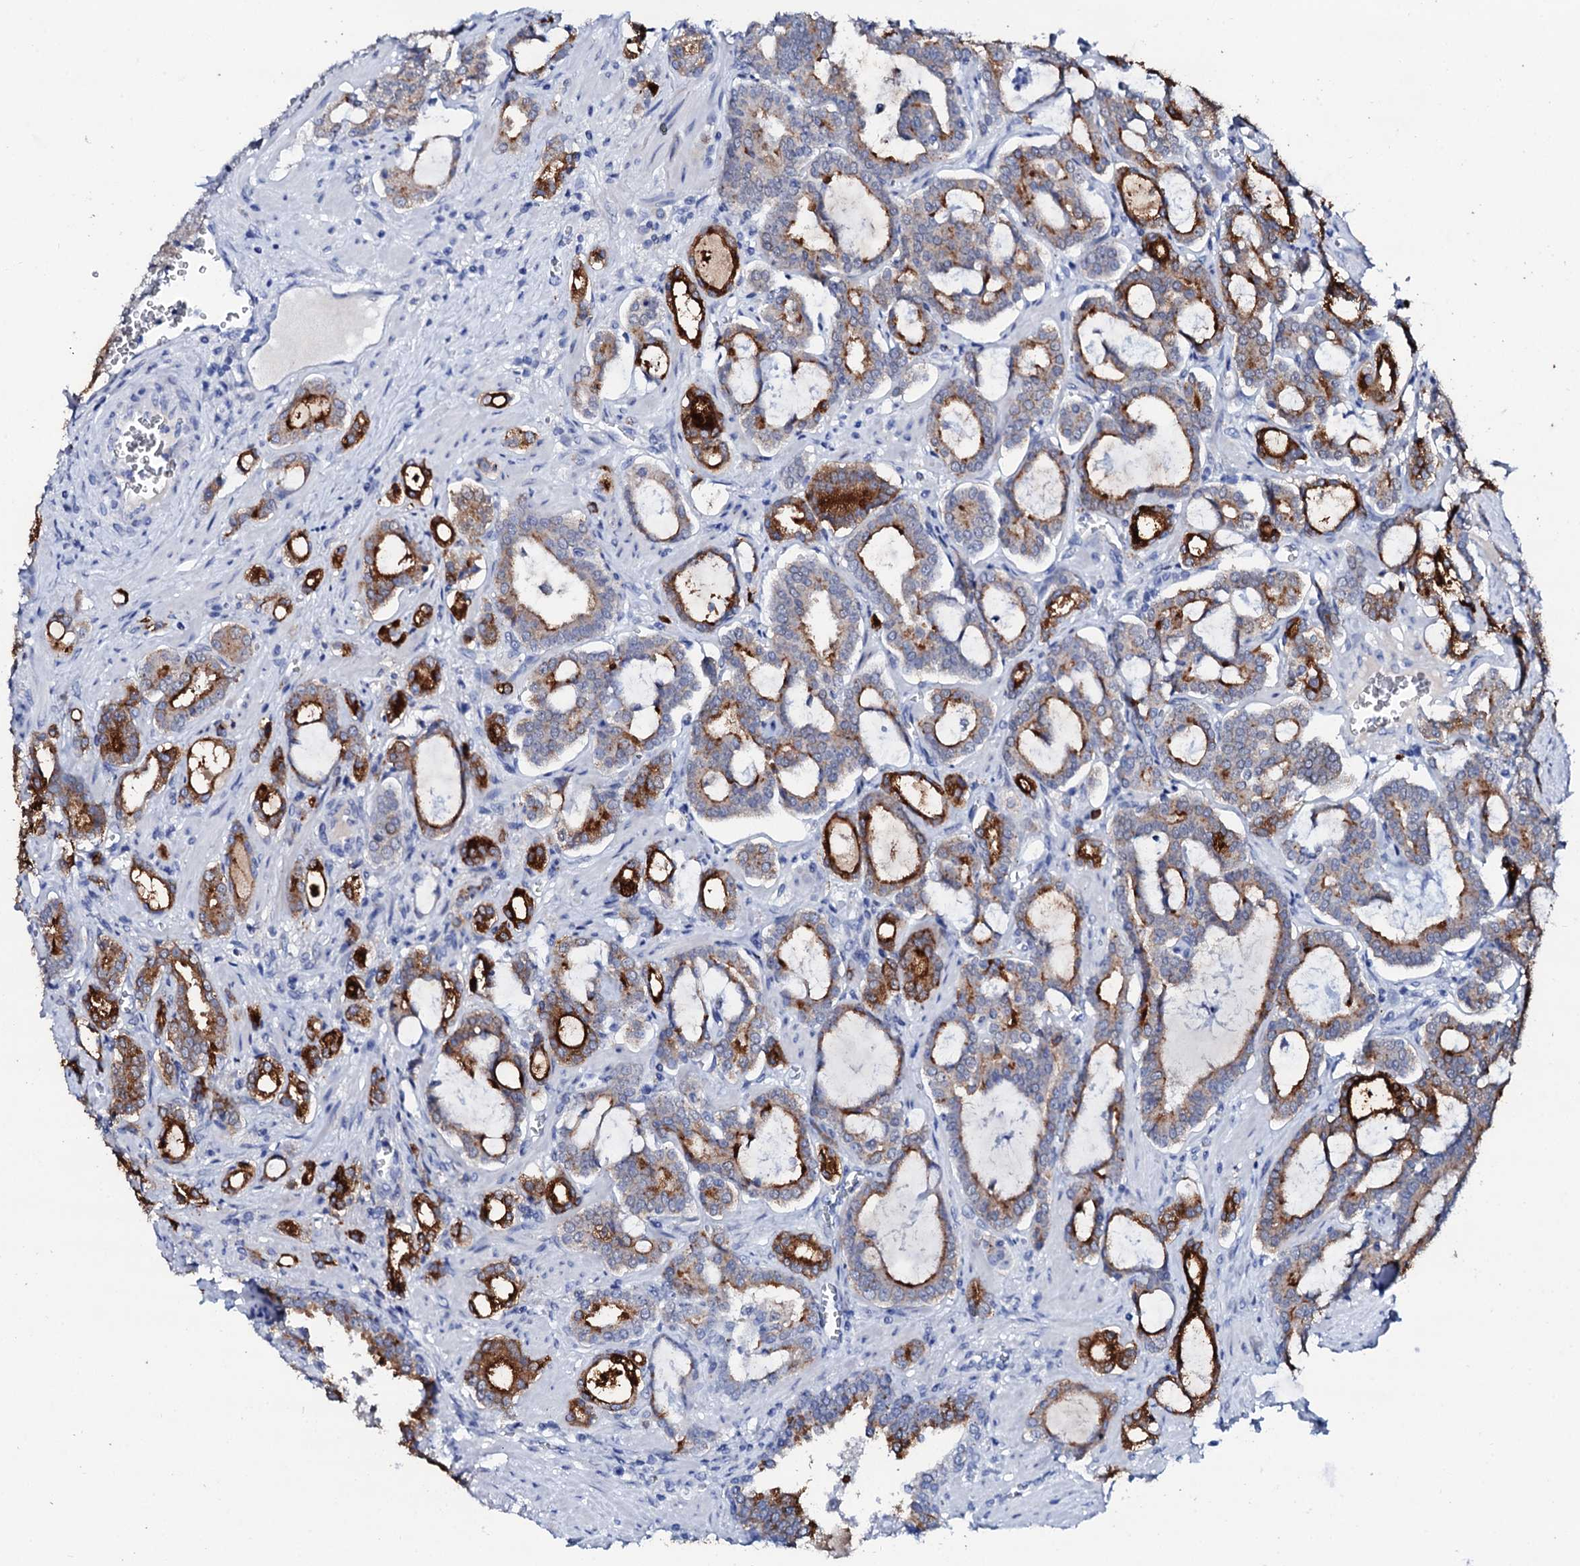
{"staining": {"intensity": "strong", "quantity": "25%-75%", "location": "cytoplasmic/membranous"}, "tissue": "prostate cancer", "cell_type": "Tumor cells", "image_type": "cancer", "snomed": [{"axis": "morphology", "description": "Adenocarcinoma, High grade"}, {"axis": "topography", "description": "Prostate and seminal vesicle, NOS"}], "caption": "Immunohistochemistry image of neoplastic tissue: adenocarcinoma (high-grade) (prostate) stained using immunohistochemistry demonstrates high levels of strong protein expression localized specifically in the cytoplasmic/membranous of tumor cells, appearing as a cytoplasmic/membranous brown color.", "gene": "SPATA19", "patient": {"sex": "male", "age": 67}}